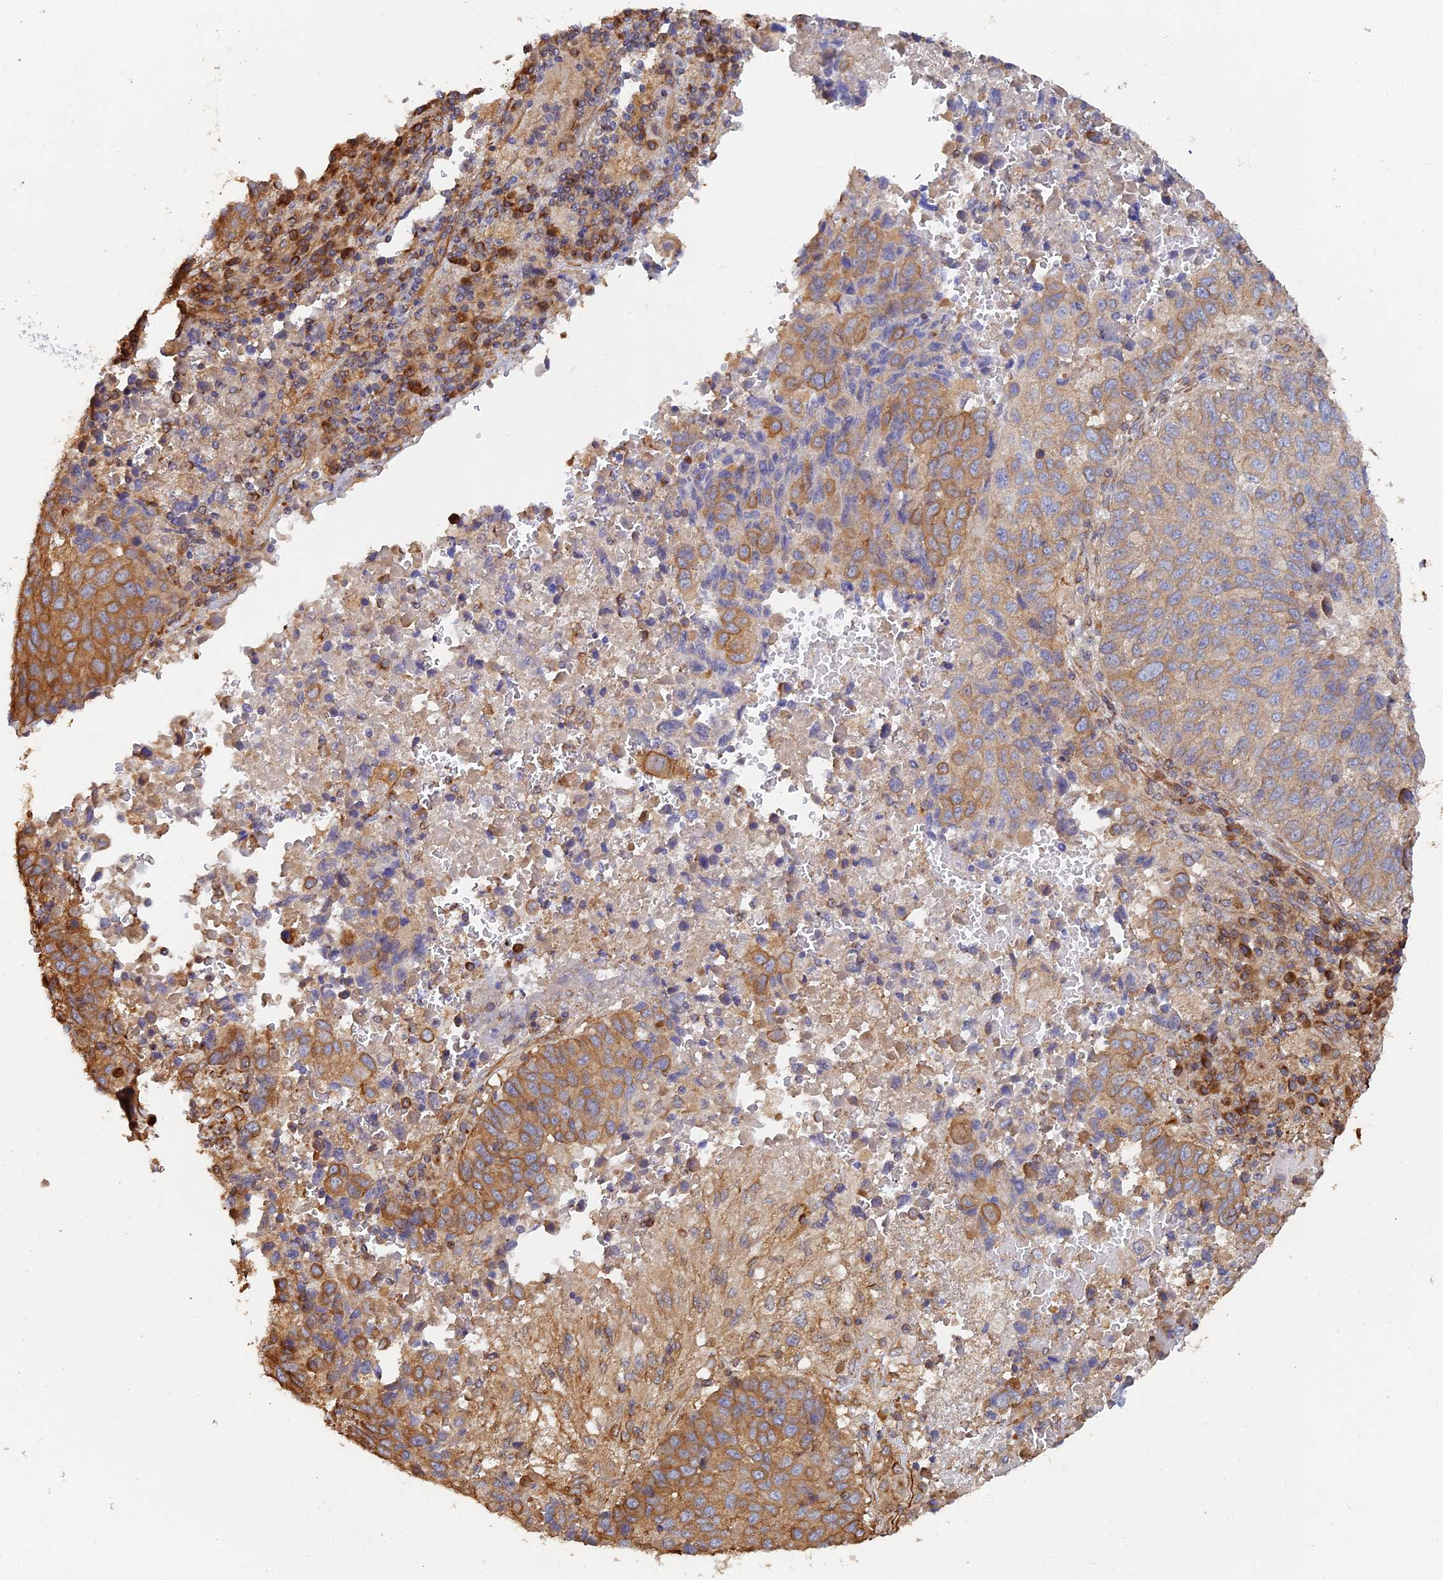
{"staining": {"intensity": "moderate", "quantity": "25%-75%", "location": "cytoplasmic/membranous"}, "tissue": "lung cancer", "cell_type": "Tumor cells", "image_type": "cancer", "snomed": [{"axis": "morphology", "description": "Squamous cell carcinoma, NOS"}, {"axis": "topography", "description": "Lung"}], "caption": "Brown immunohistochemical staining in squamous cell carcinoma (lung) displays moderate cytoplasmic/membranous expression in about 25%-75% of tumor cells.", "gene": "WBP11", "patient": {"sex": "male", "age": 73}}